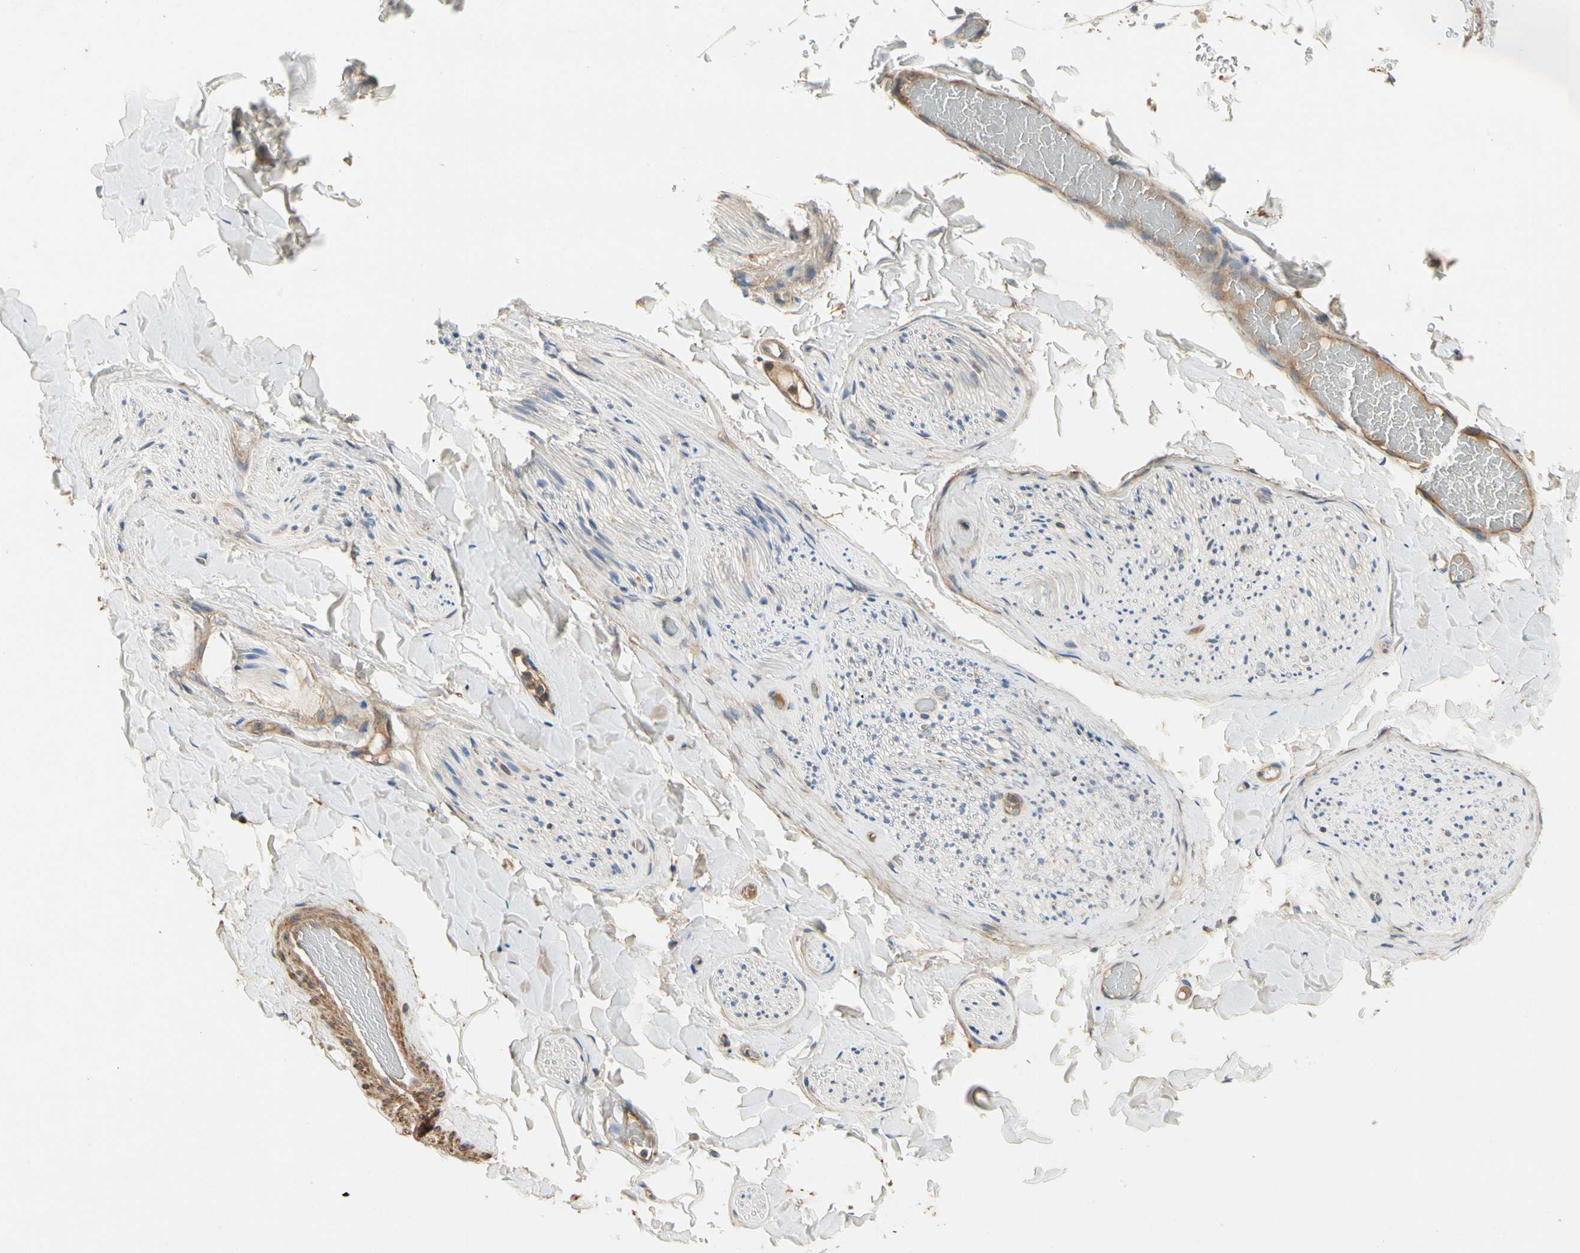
{"staining": {"intensity": "weak", "quantity": ">75%", "location": "cytoplasmic/membranous"}, "tissue": "adipose tissue", "cell_type": "Adipocytes", "image_type": "normal", "snomed": [{"axis": "morphology", "description": "Normal tissue, NOS"}, {"axis": "topography", "description": "Peripheral nerve tissue"}], "caption": "Protein expression analysis of unremarkable human adipose tissue reveals weak cytoplasmic/membranous positivity in approximately >75% of adipocytes. The protein of interest is stained brown, and the nuclei are stained in blue (DAB IHC with brightfield microscopy, high magnification).", "gene": "CRTAC1", "patient": {"sex": "male", "age": 70}}